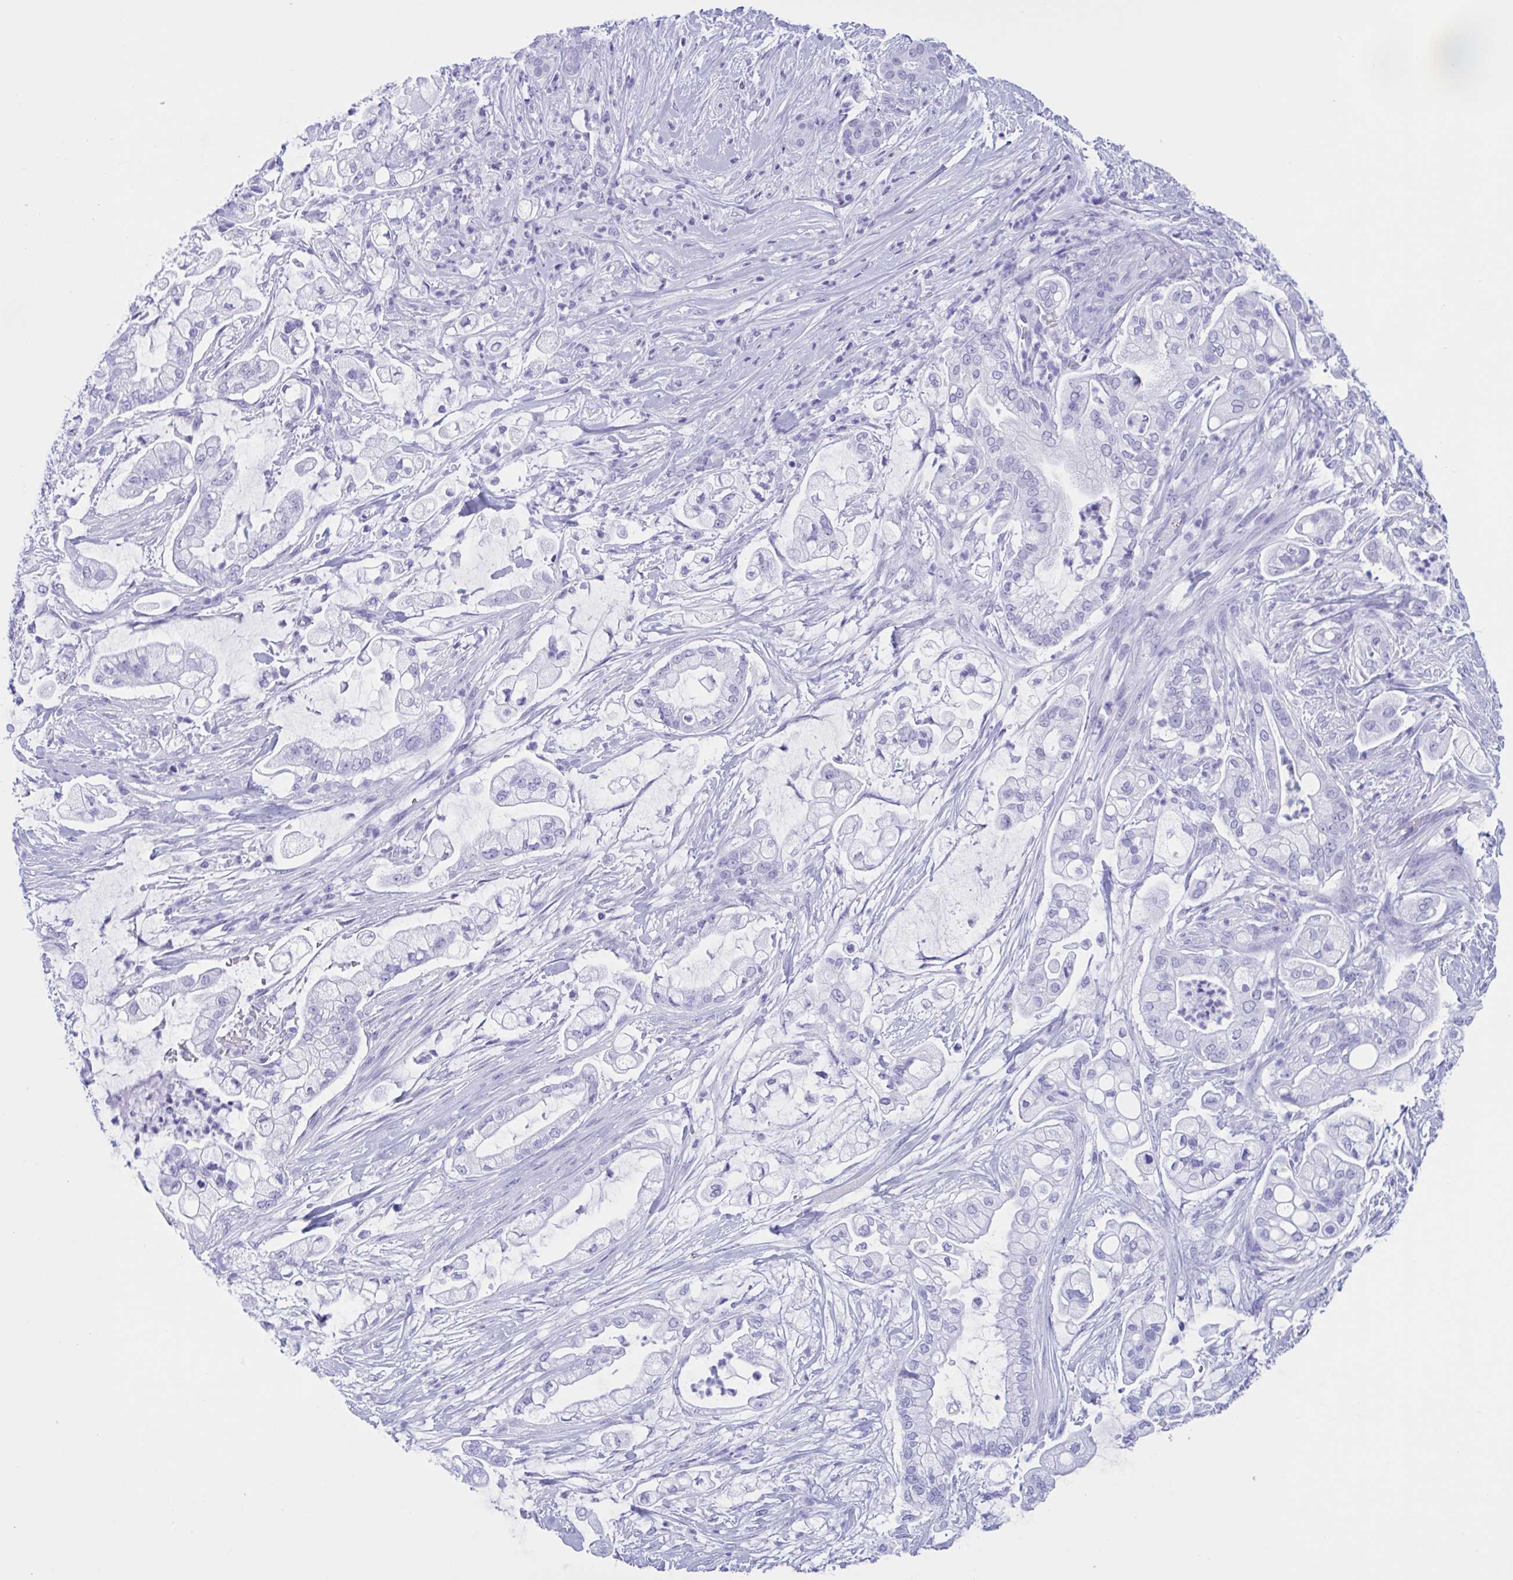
{"staining": {"intensity": "negative", "quantity": "none", "location": "none"}, "tissue": "pancreatic cancer", "cell_type": "Tumor cells", "image_type": "cancer", "snomed": [{"axis": "morphology", "description": "Adenocarcinoma, NOS"}, {"axis": "topography", "description": "Pancreas"}], "caption": "High magnification brightfield microscopy of pancreatic adenocarcinoma stained with DAB (3,3'-diaminobenzidine) (brown) and counterstained with hematoxylin (blue): tumor cells show no significant staining.", "gene": "ZNF850", "patient": {"sex": "female", "age": 69}}